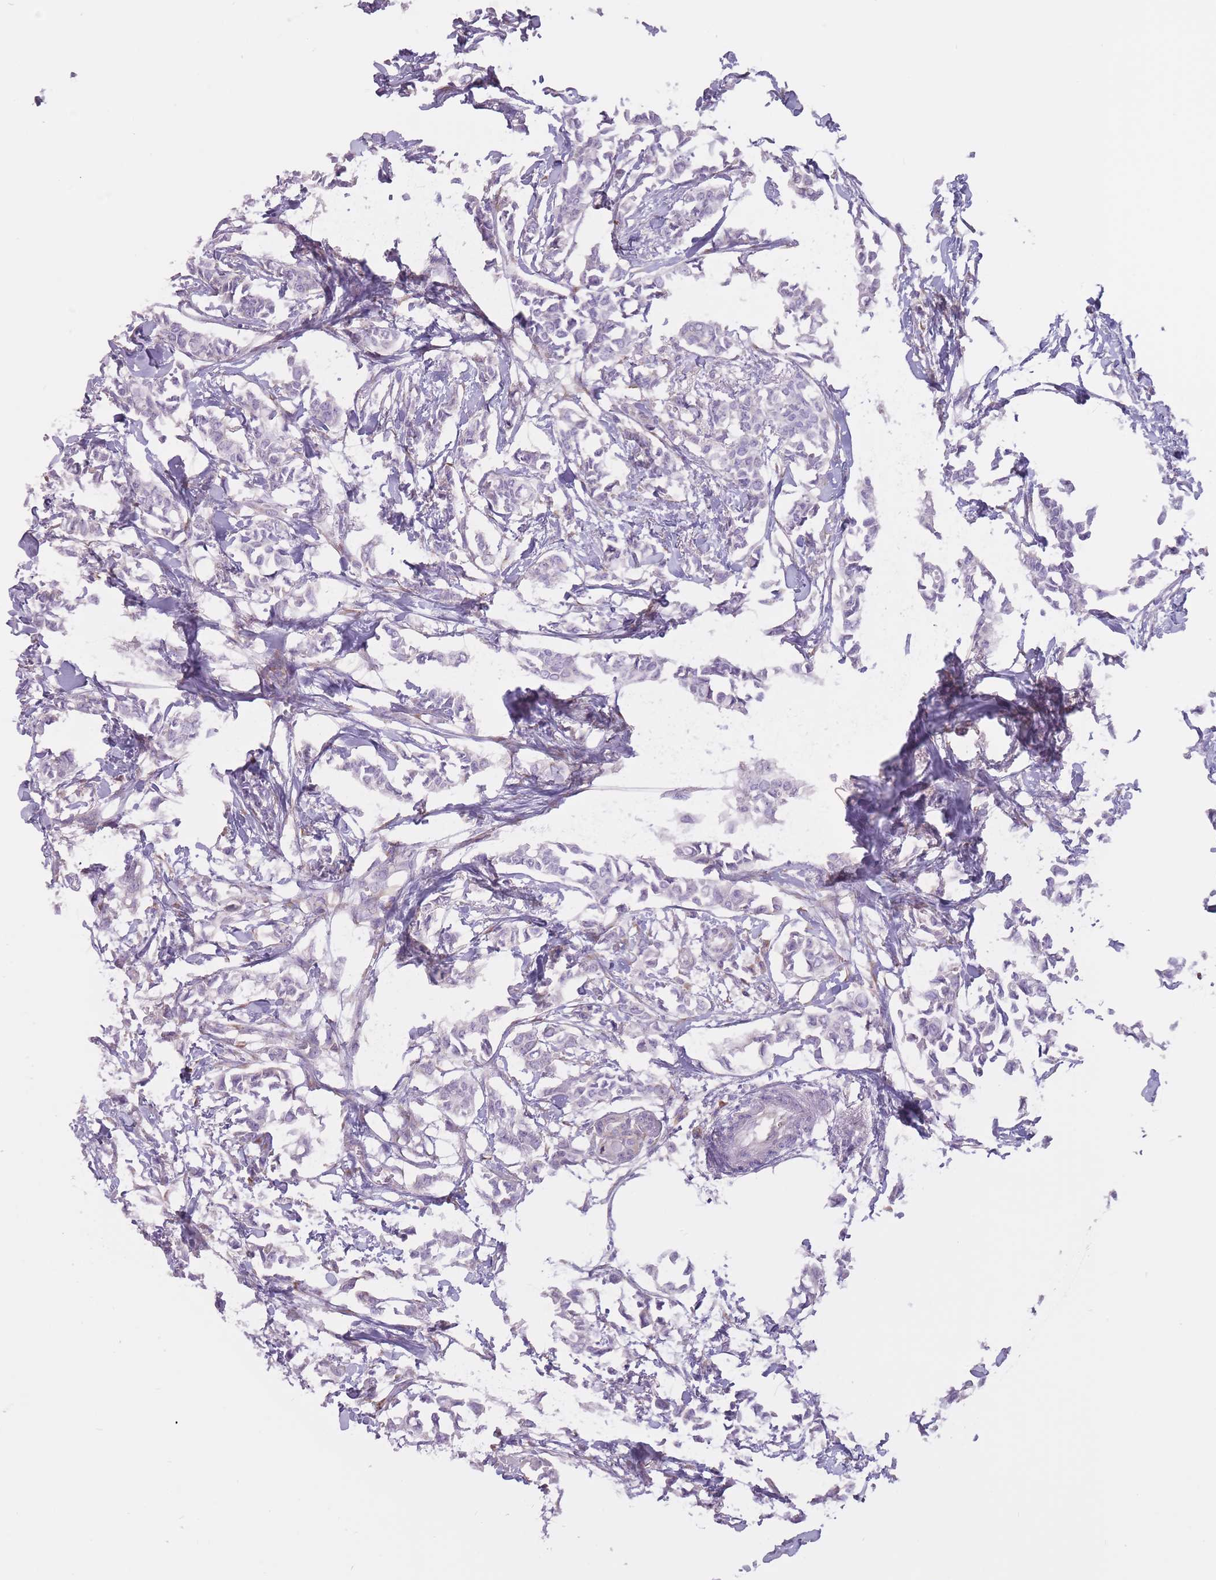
{"staining": {"intensity": "negative", "quantity": "none", "location": "none"}, "tissue": "breast cancer", "cell_type": "Tumor cells", "image_type": "cancer", "snomed": [{"axis": "morphology", "description": "Duct carcinoma"}, {"axis": "topography", "description": "Breast"}], "caption": "Tumor cells are negative for protein expression in human intraductal carcinoma (breast). Brightfield microscopy of IHC stained with DAB (brown) and hematoxylin (blue), captured at high magnification.", "gene": "RPL18", "patient": {"sex": "female", "age": 41}}